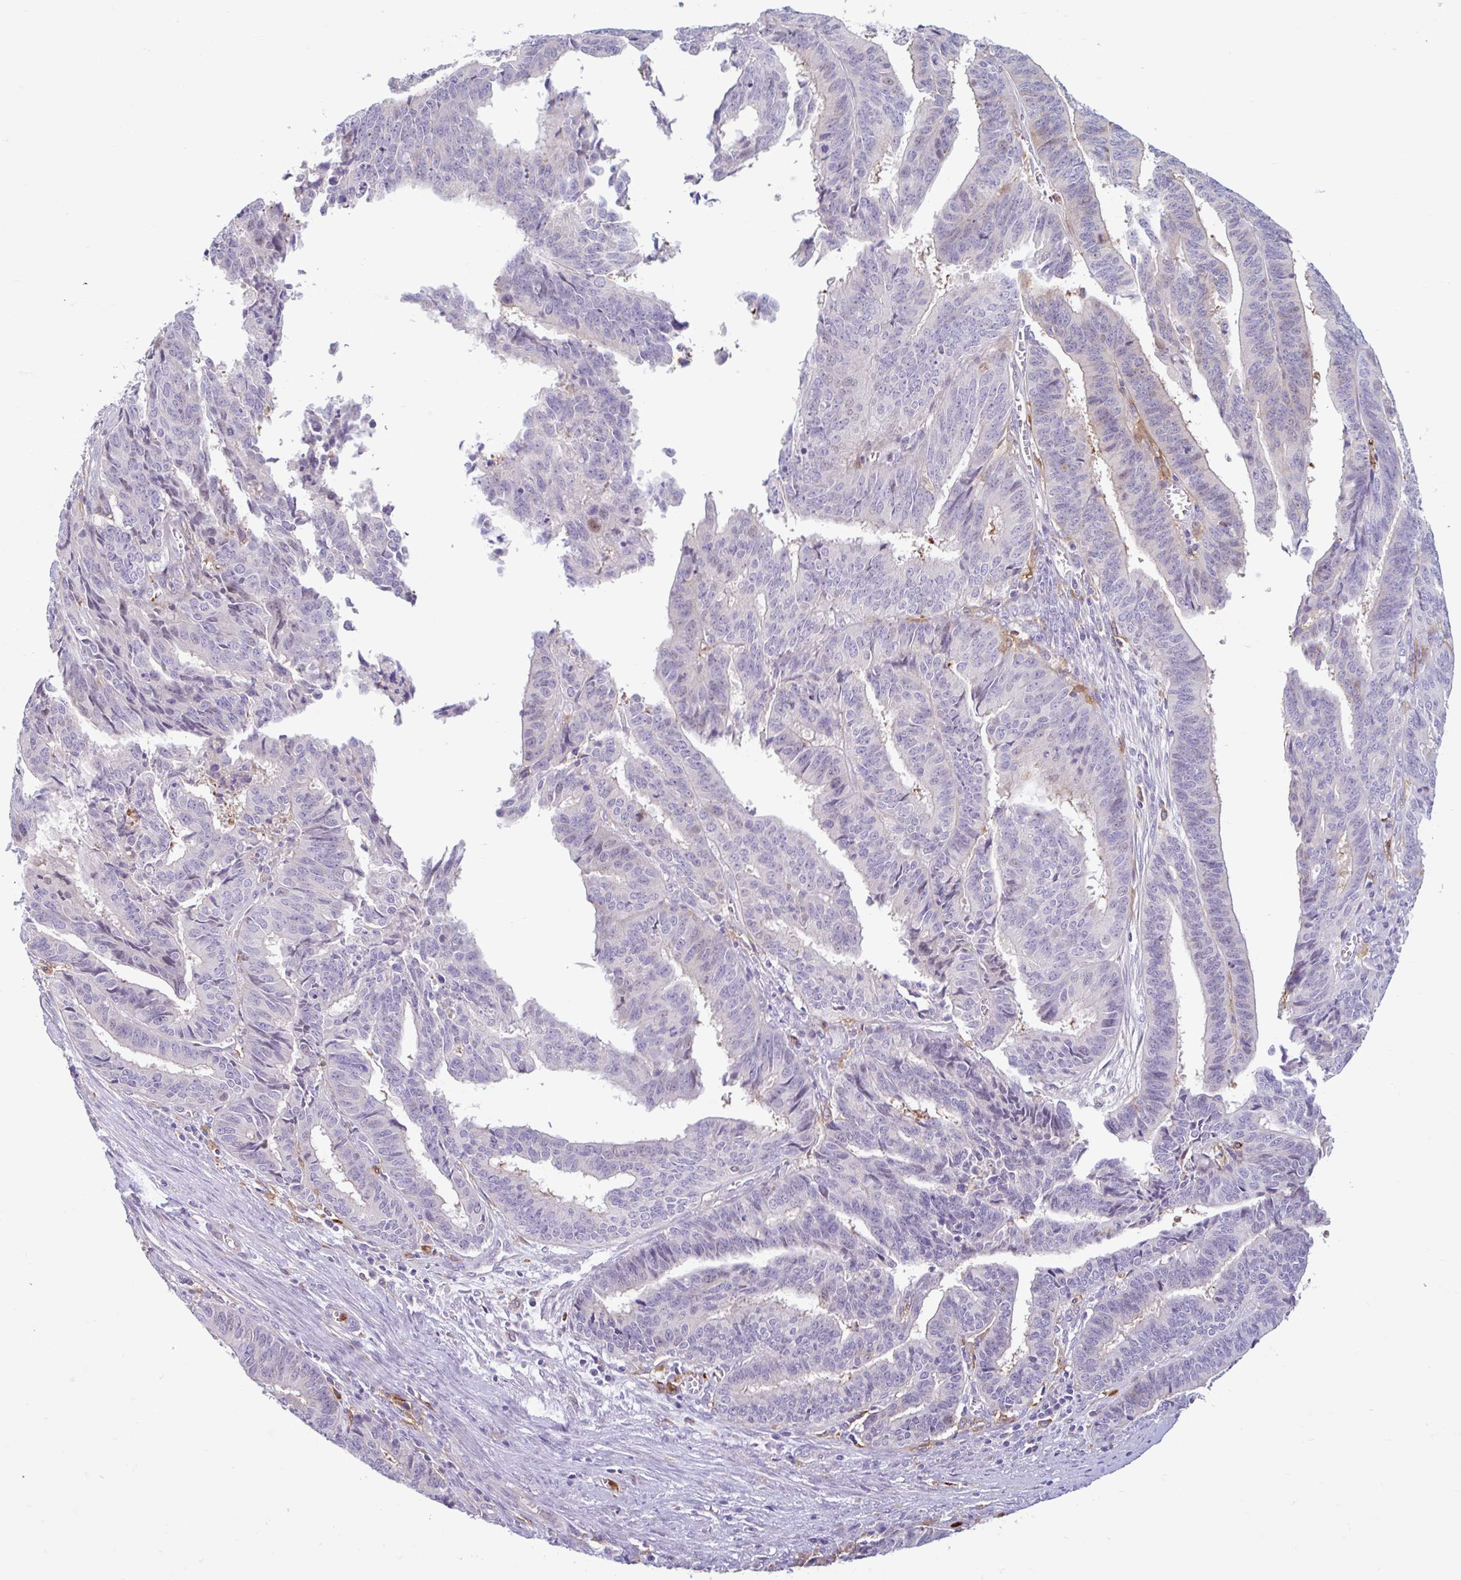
{"staining": {"intensity": "negative", "quantity": "none", "location": "none"}, "tissue": "endometrial cancer", "cell_type": "Tumor cells", "image_type": "cancer", "snomed": [{"axis": "morphology", "description": "Adenocarcinoma, NOS"}, {"axis": "topography", "description": "Endometrium"}], "caption": "Tumor cells show no significant protein expression in endometrial cancer.", "gene": "CEP120", "patient": {"sex": "female", "age": 65}}